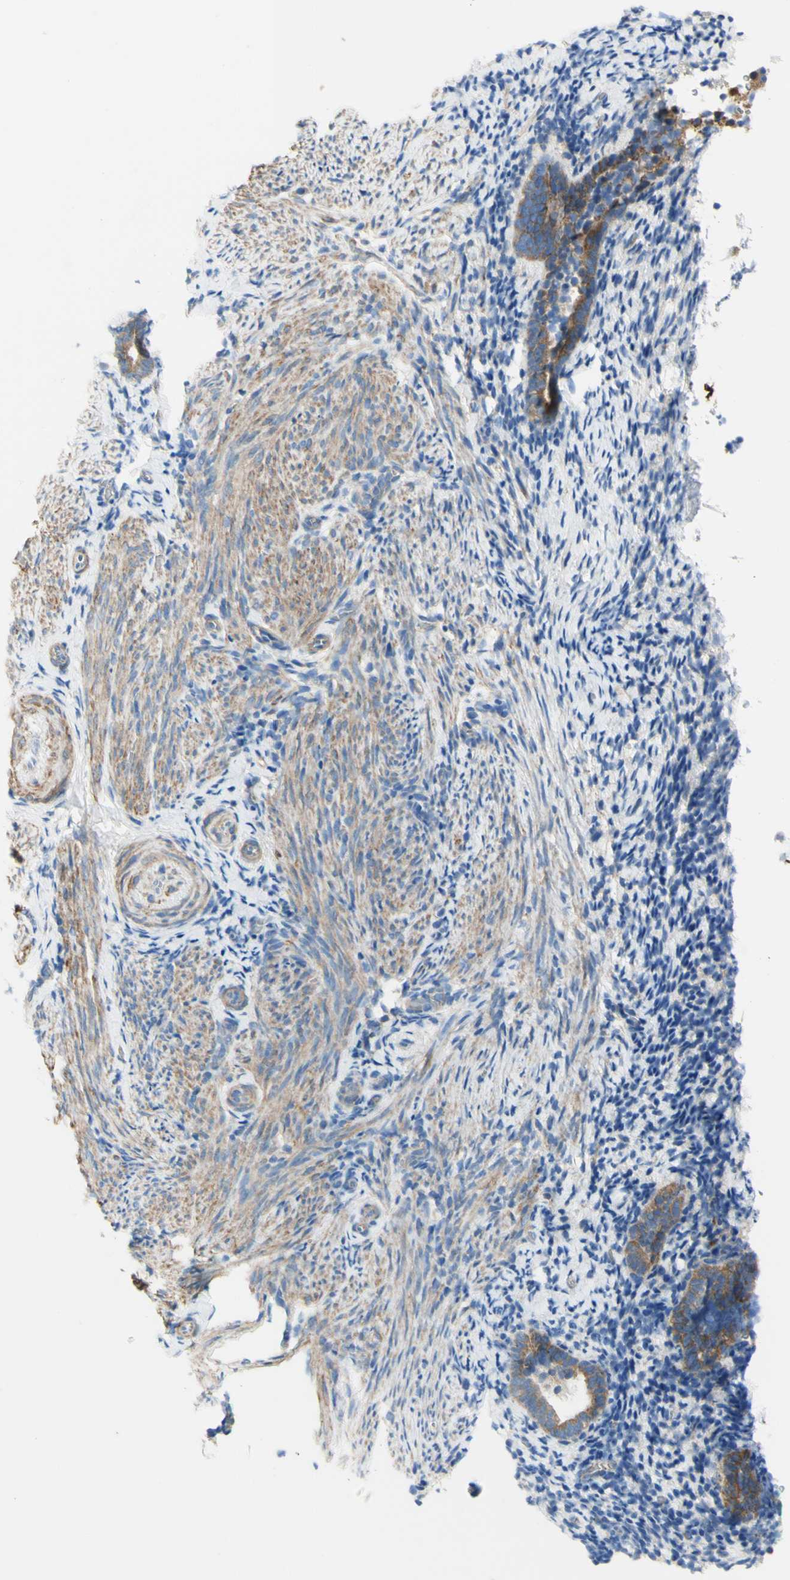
{"staining": {"intensity": "negative", "quantity": "none", "location": "none"}, "tissue": "endometrium", "cell_type": "Cells in endometrial stroma", "image_type": "normal", "snomed": [{"axis": "morphology", "description": "Normal tissue, NOS"}, {"axis": "topography", "description": "Endometrium"}], "caption": "DAB (3,3'-diaminobenzidine) immunohistochemical staining of normal endometrium exhibits no significant positivity in cells in endometrial stroma. The staining is performed using DAB (3,3'-diaminobenzidine) brown chromogen with nuclei counter-stained in using hematoxylin.", "gene": "RETREG2", "patient": {"sex": "female", "age": 51}}